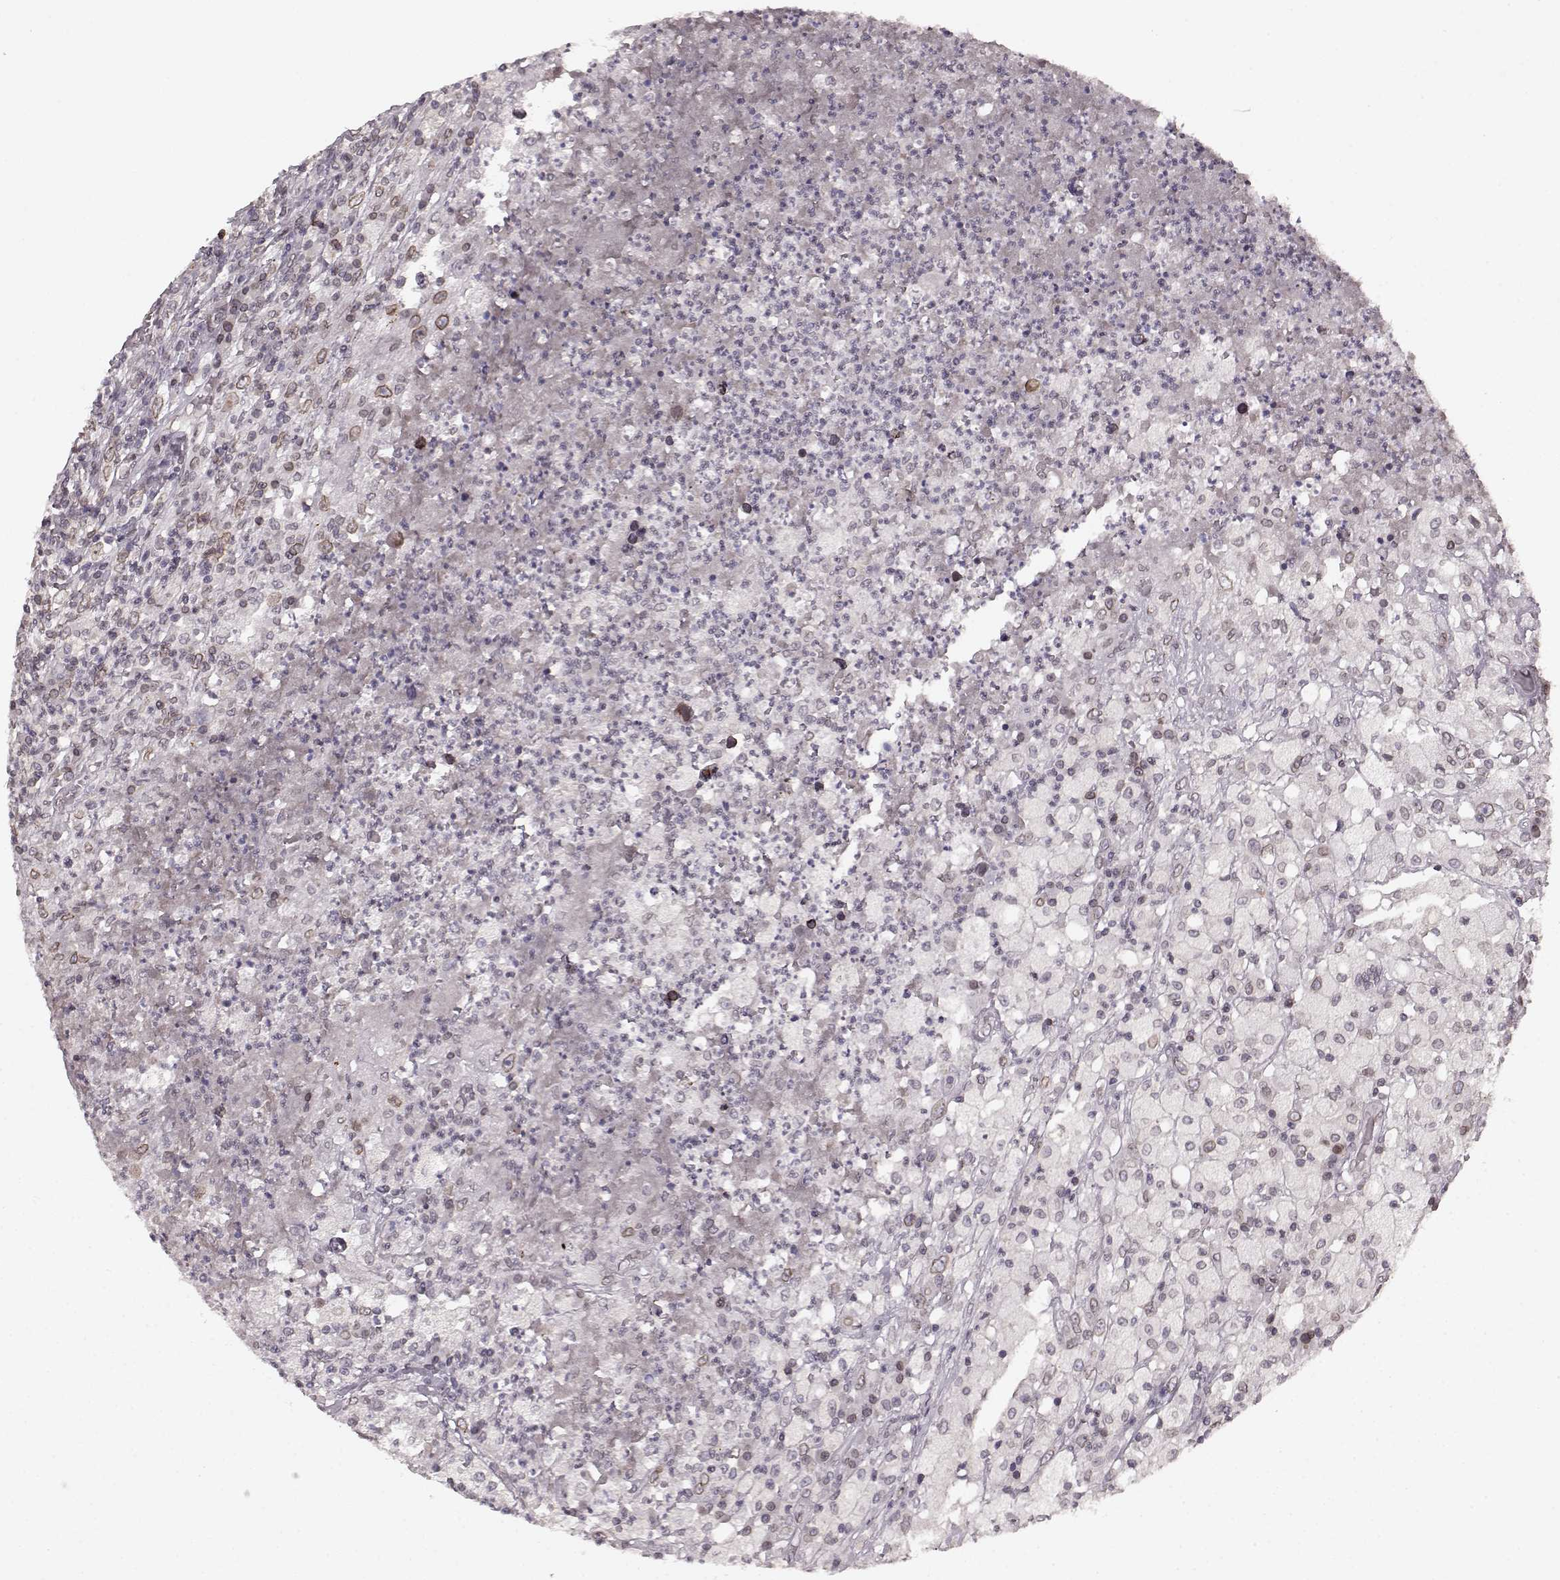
{"staining": {"intensity": "weak", "quantity": ">75%", "location": "cytoplasmic/membranous,nuclear"}, "tissue": "testis cancer", "cell_type": "Tumor cells", "image_type": "cancer", "snomed": [{"axis": "morphology", "description": "Necrosis, NOS"}, {"axis": "morphology", "description": "Carcinoma, Embryonal, NOS"}, {"axis": "topography", "description": "Testis"}], "caption": "A photomicrograph of human testis cancer (embryonal carcinoma) stained for a protein shows weak cytoplasmic/membranous and nuclear brown staining in tumor cells.", "gene": "DCAF12", "patient": {"sex": "male", "age": 19}}